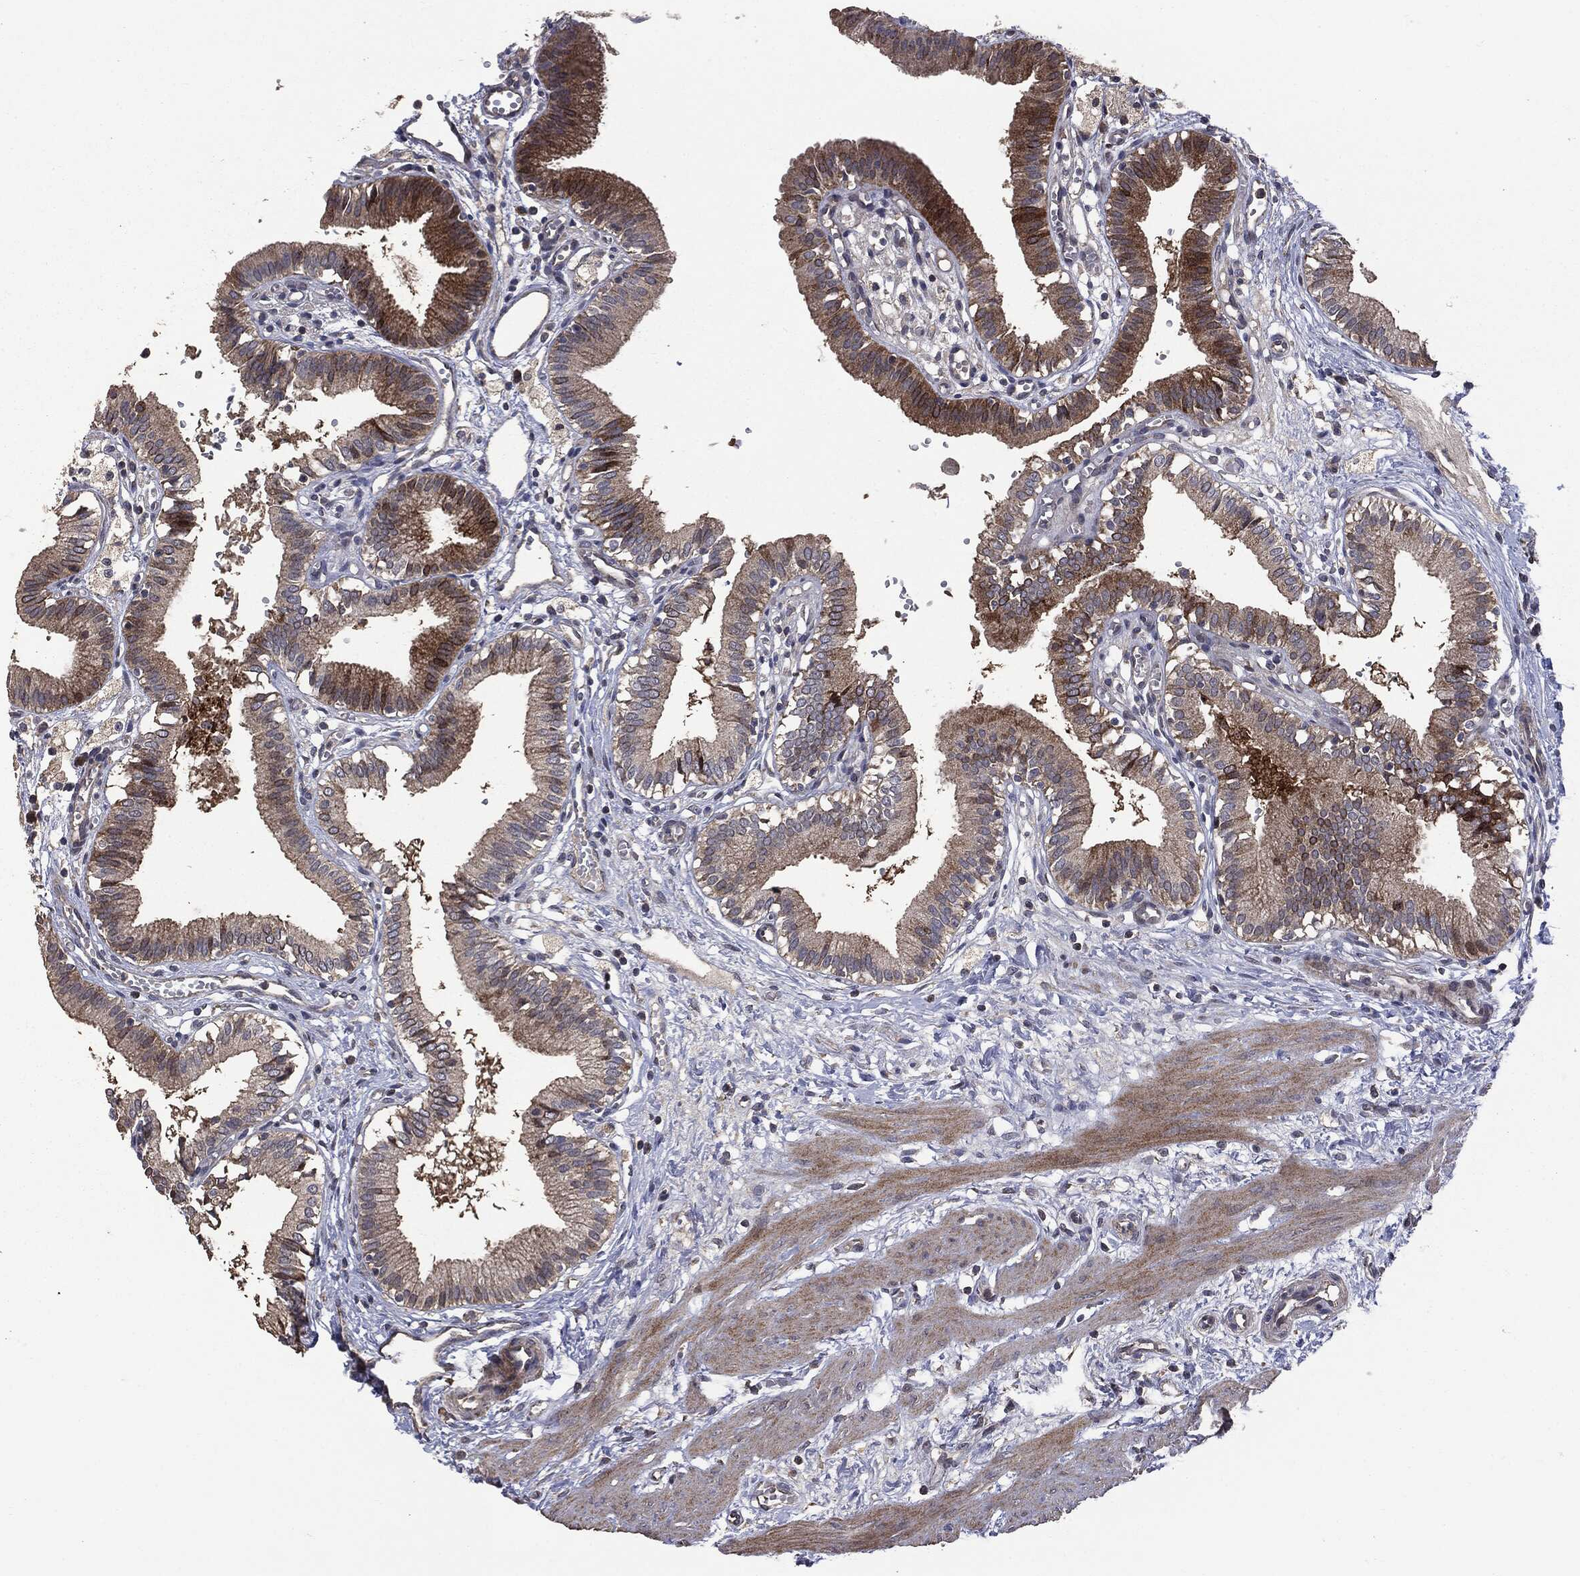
{"staining": {"intensity": "moderate", "quantity": "25%-75%", "location": "cytoplasmic/membranous"}, "tissue": "gallbladder", "cell_type": "Glandular cells", "image_type": "normal", "snomed": [{"axis": "morphology", "description": "Normal tissue, NOS"}, {"axis": "topography", "description": "Gallbladder"}], "caption": "IHC (DAB) staining of benign human gallbladder displays moderate cytoplasmic/membranous protein expression in about 25%-75% of glandular cells. (DAB (3,3'-diaminobenzidine) IHC with brightfield microscopy, high magnification).", "gene": "MTOR", "patient": {"sex": "female", "age": 24}}